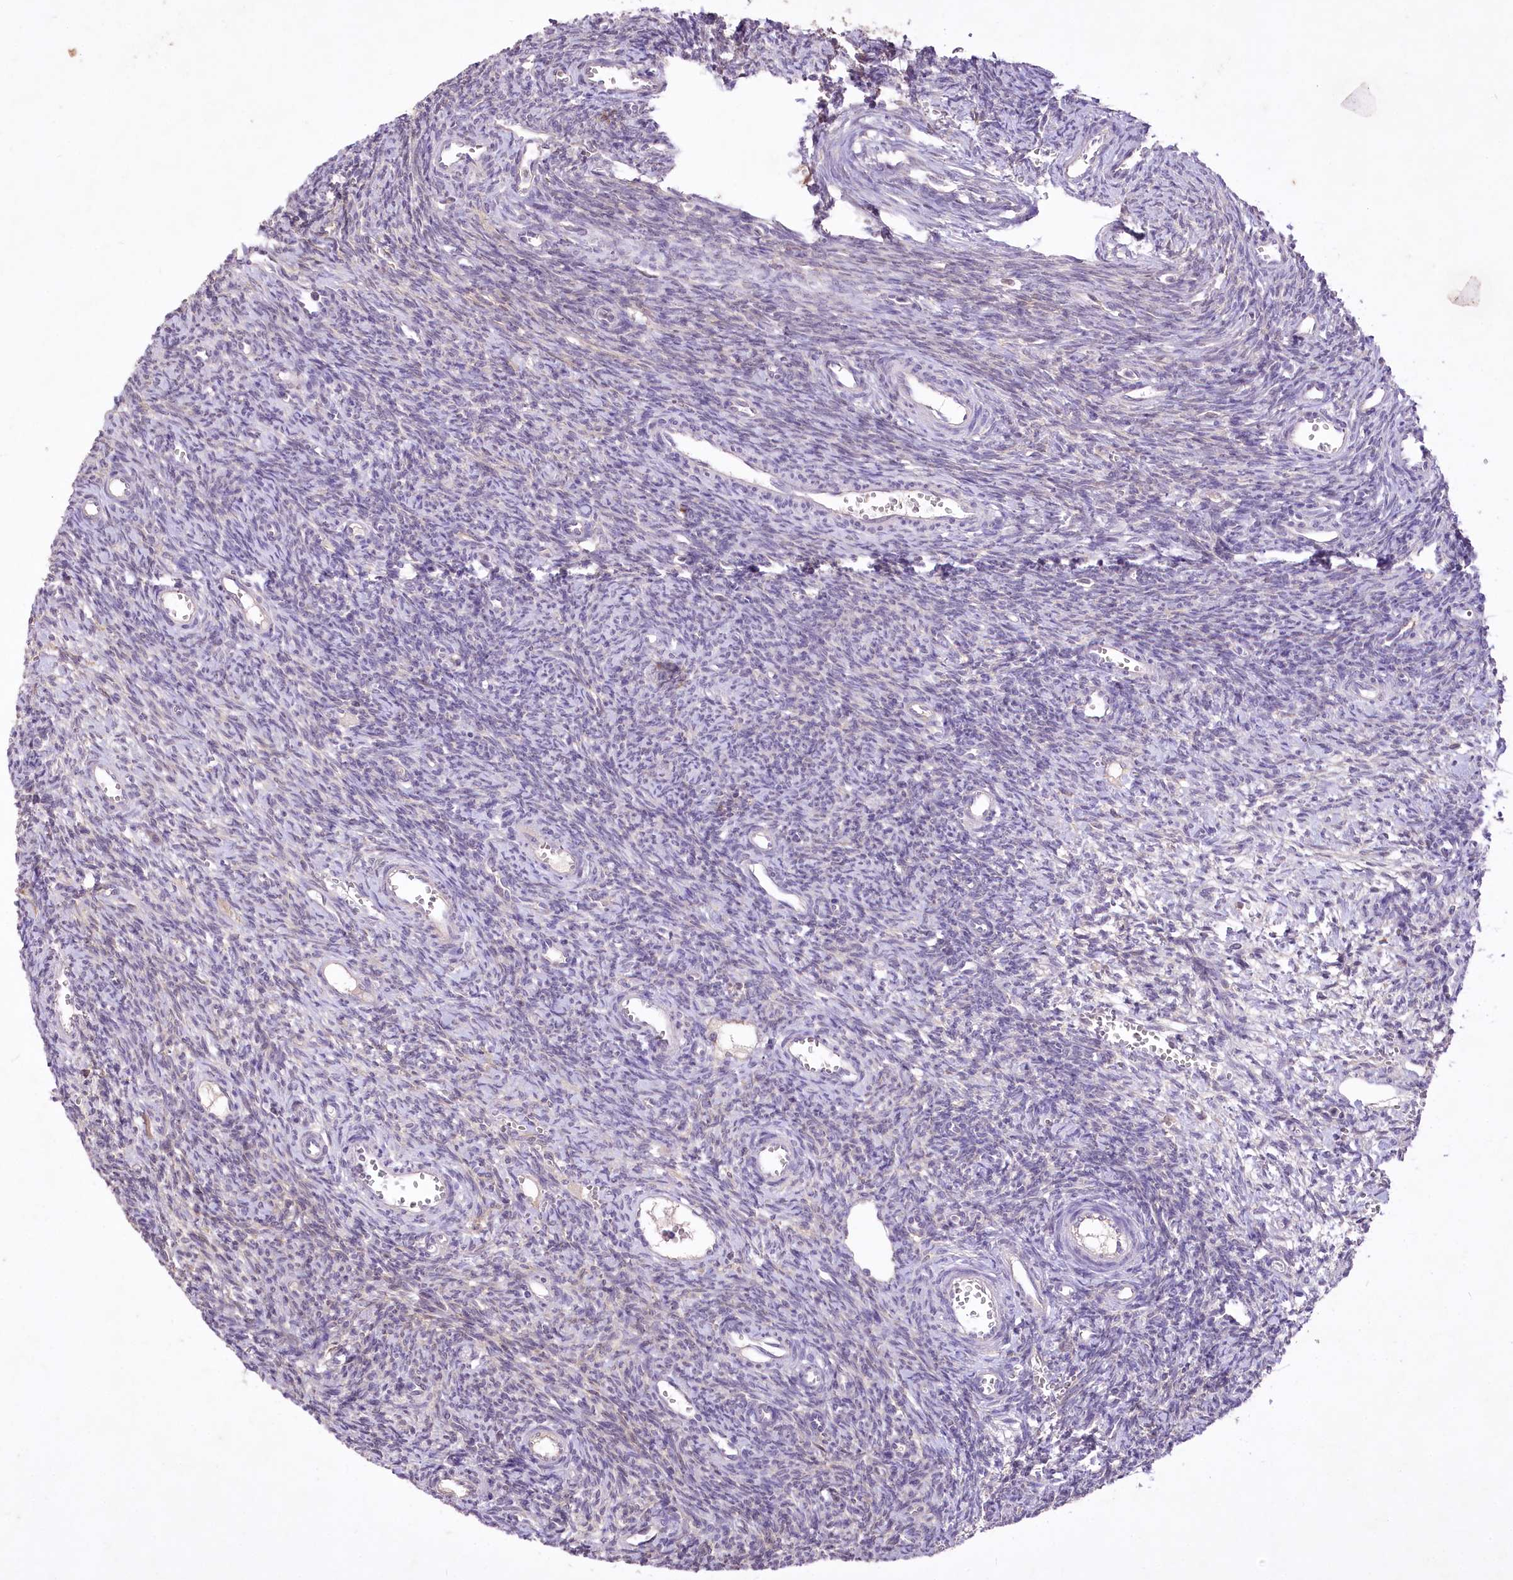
{"staining": {"intensity": "moderate", "quantity": "<25%", "location": "cytoplasmic/membranous"}, "tissue": "ovary", "cell_type": "Ovarian stroma cells", "image_type": "normal", "snomed": [{"axis": "morphology", "description": "Normal tissue, NOS"}, {"axis": "topography", "description": "Ovary"}], "caption": "Unremarkable ovary exhibits moderate cytoplasmic/membranous expression in approximately <25% of ovarian stroma cells.", "gene": "ENPP1", "patient": {"sex": "female", "age": 39}}